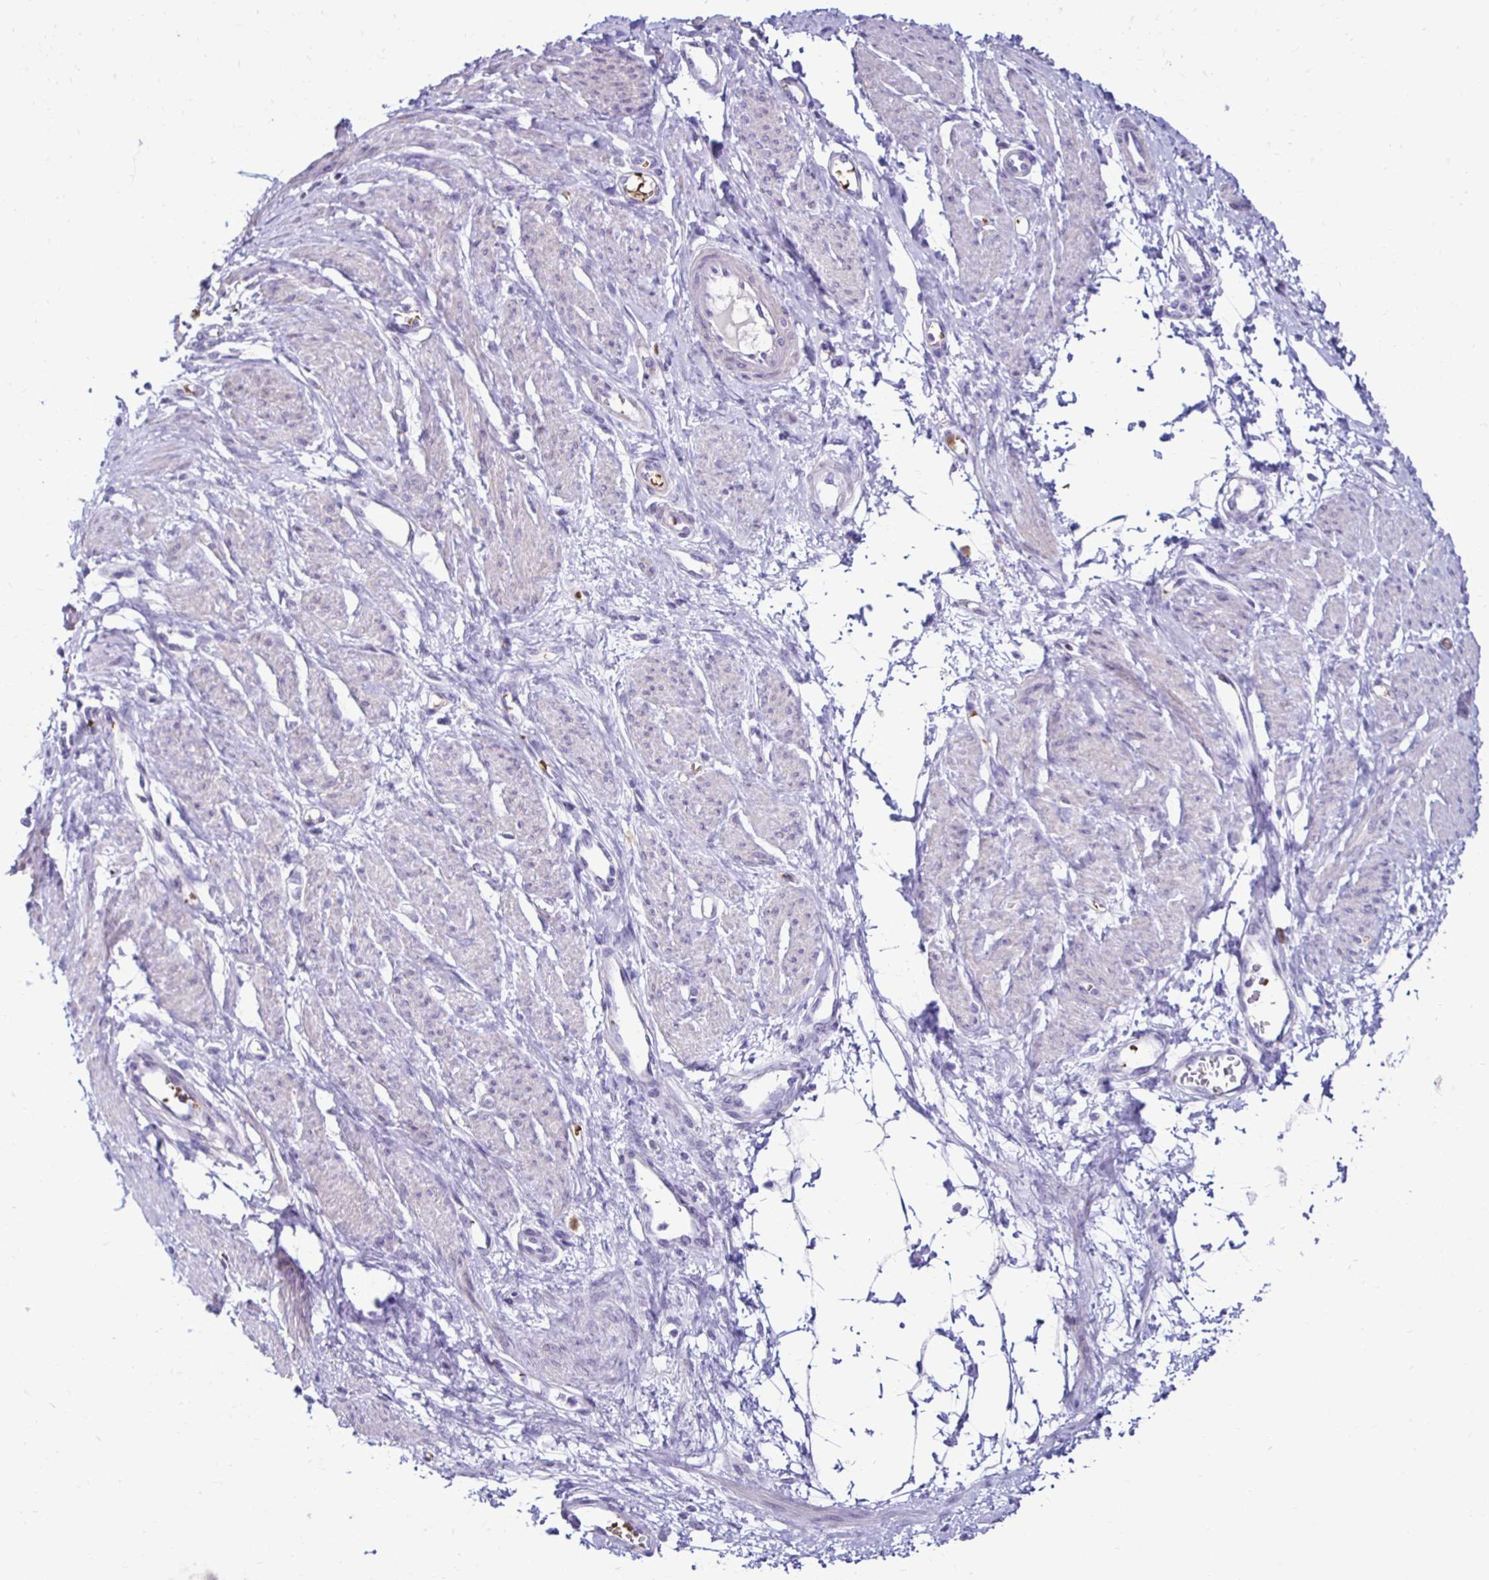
{"staining": {"intensity": "negative", "quantity": "none", "location": "none"}, "tissue": "smooth muscle", "cell_type": "Smooth muscle cells", "image_type": "normal", "snomed": [{"axis": "morphology", "description": "Normal tissue, NOS"}, {"axis": "topography", "description": "Smooth muscle"}, {"axis": "topography", "description": "Uterus"}], "caption": "The micrograph displays no staining of smooth muscle cells in normal smooth muscle. The staining is performed using DAB brown chromogen with nuclei counter-stained in using hematoxylin.", "gene": "RHBDL3", "patient": {"sex": "female", "age": 39}}